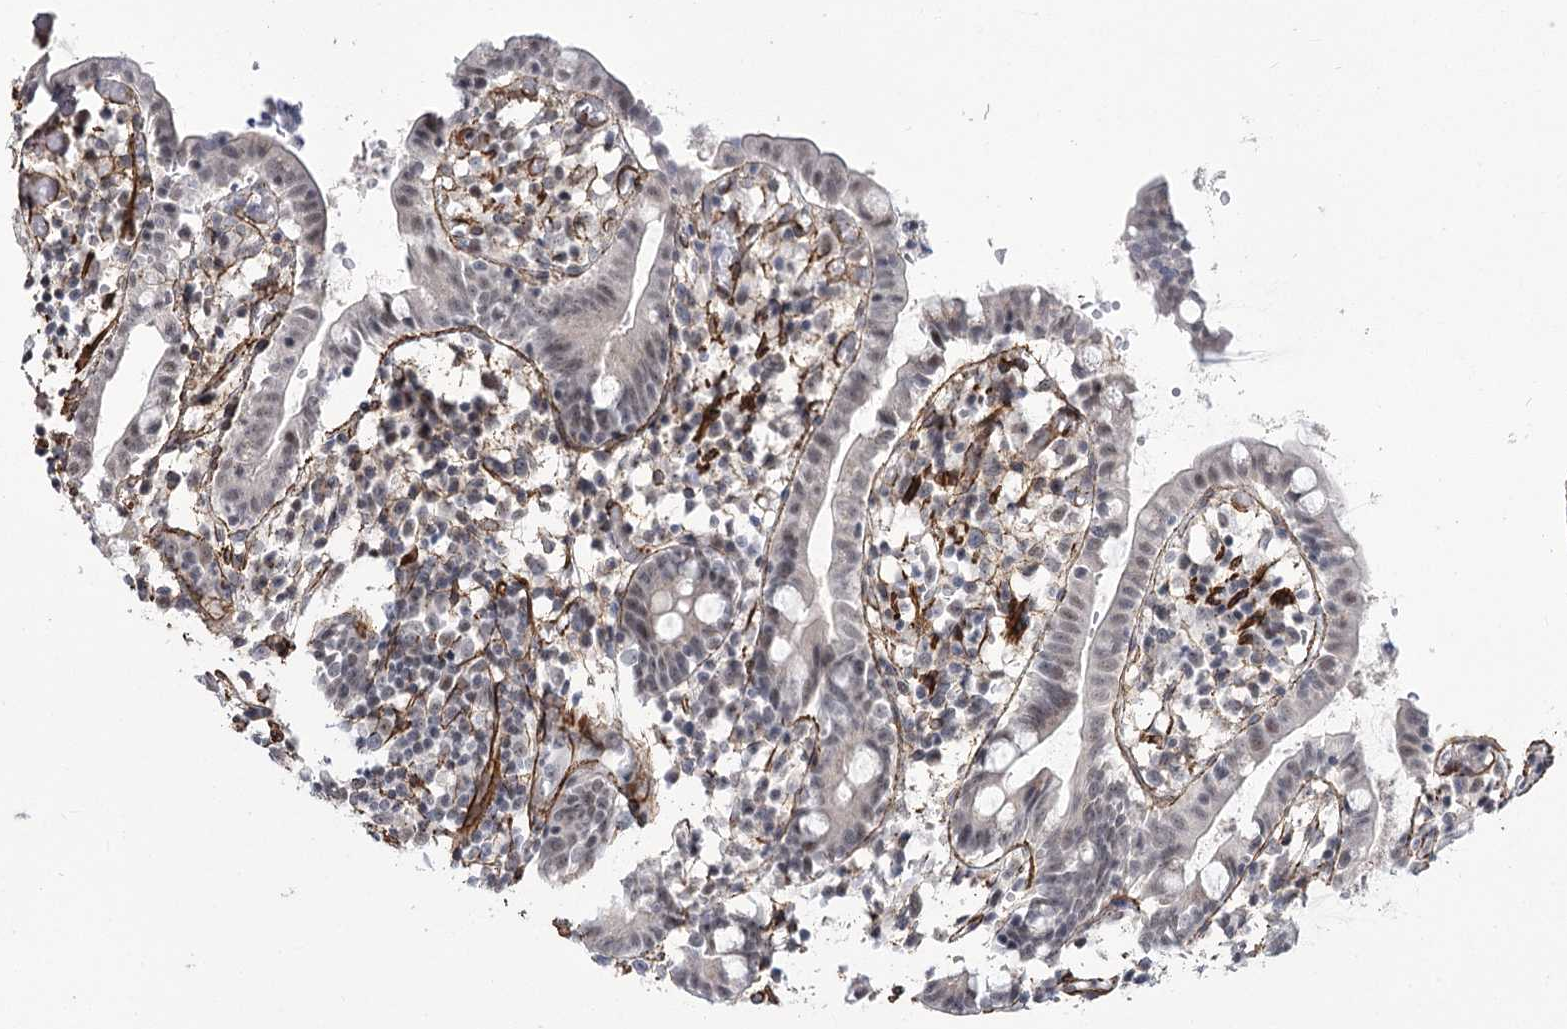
{"staining": {"intensity": "moderate", "quantity": "<25%", "location": "cytoplasmic/membranous"}, "tissue": "small intestine", "cell_type": "Glandular cells", "image_type": "normal", "snomed": [{"axis": "morphology", "description": "Normal tissue, NOS"}, {"axis": "morphology", "description": "Cystadenocarcinoma, serous, Metastatic site"}, {"axis": "topography", "description": "Small intestine"}], "caption": "Immunohistochemistry image of benign small intestine: human small intestine stained using IHC displays low levels of moderate protein expression localized specifically in the cytoplasmic/membranous of glandular cells, appearing as a cytoplasmic/membranous brown color.", "gene": "CWF19L1", "patient": {"sex": "female", "age": 61}}